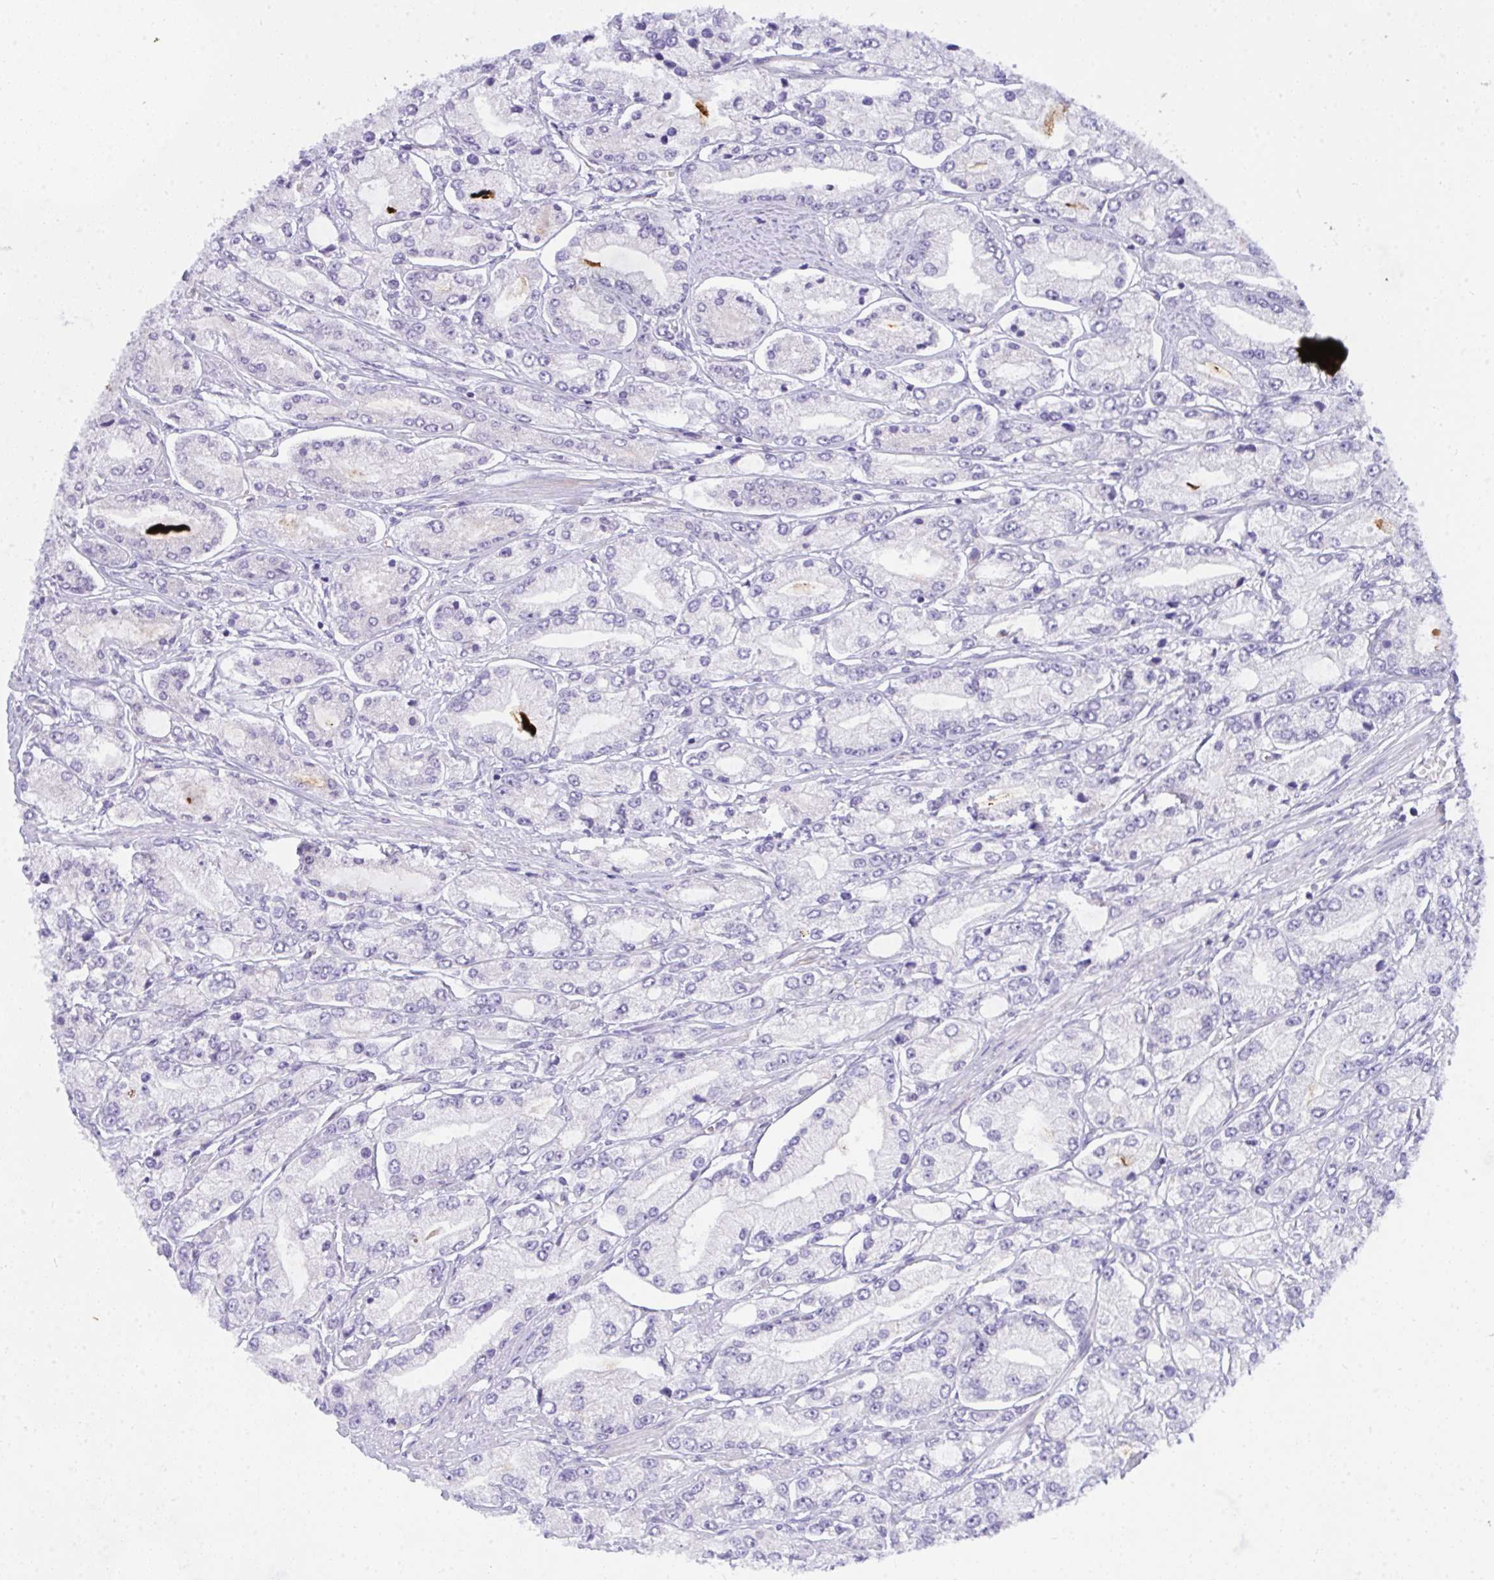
{"staining": {"intensity": "negative", "quantity": "none", "location": "none"}, "tissue": "prostate cancer", "cell_type": "Tumor cells", "image_type": "cancer", "snomed": [{"axis": "morphology", "description": "Adenocarcinoma, High grade"}, {"axis": "topography", "description": "Prostate"}], "caption": "Immunohistochemical staining of prostate cancer (adenocarcinoma (high-grade)) displays no significant staining in tumor cells.", "gene": "NFXL1", "patient": {"sex": "male", "age": 66}}